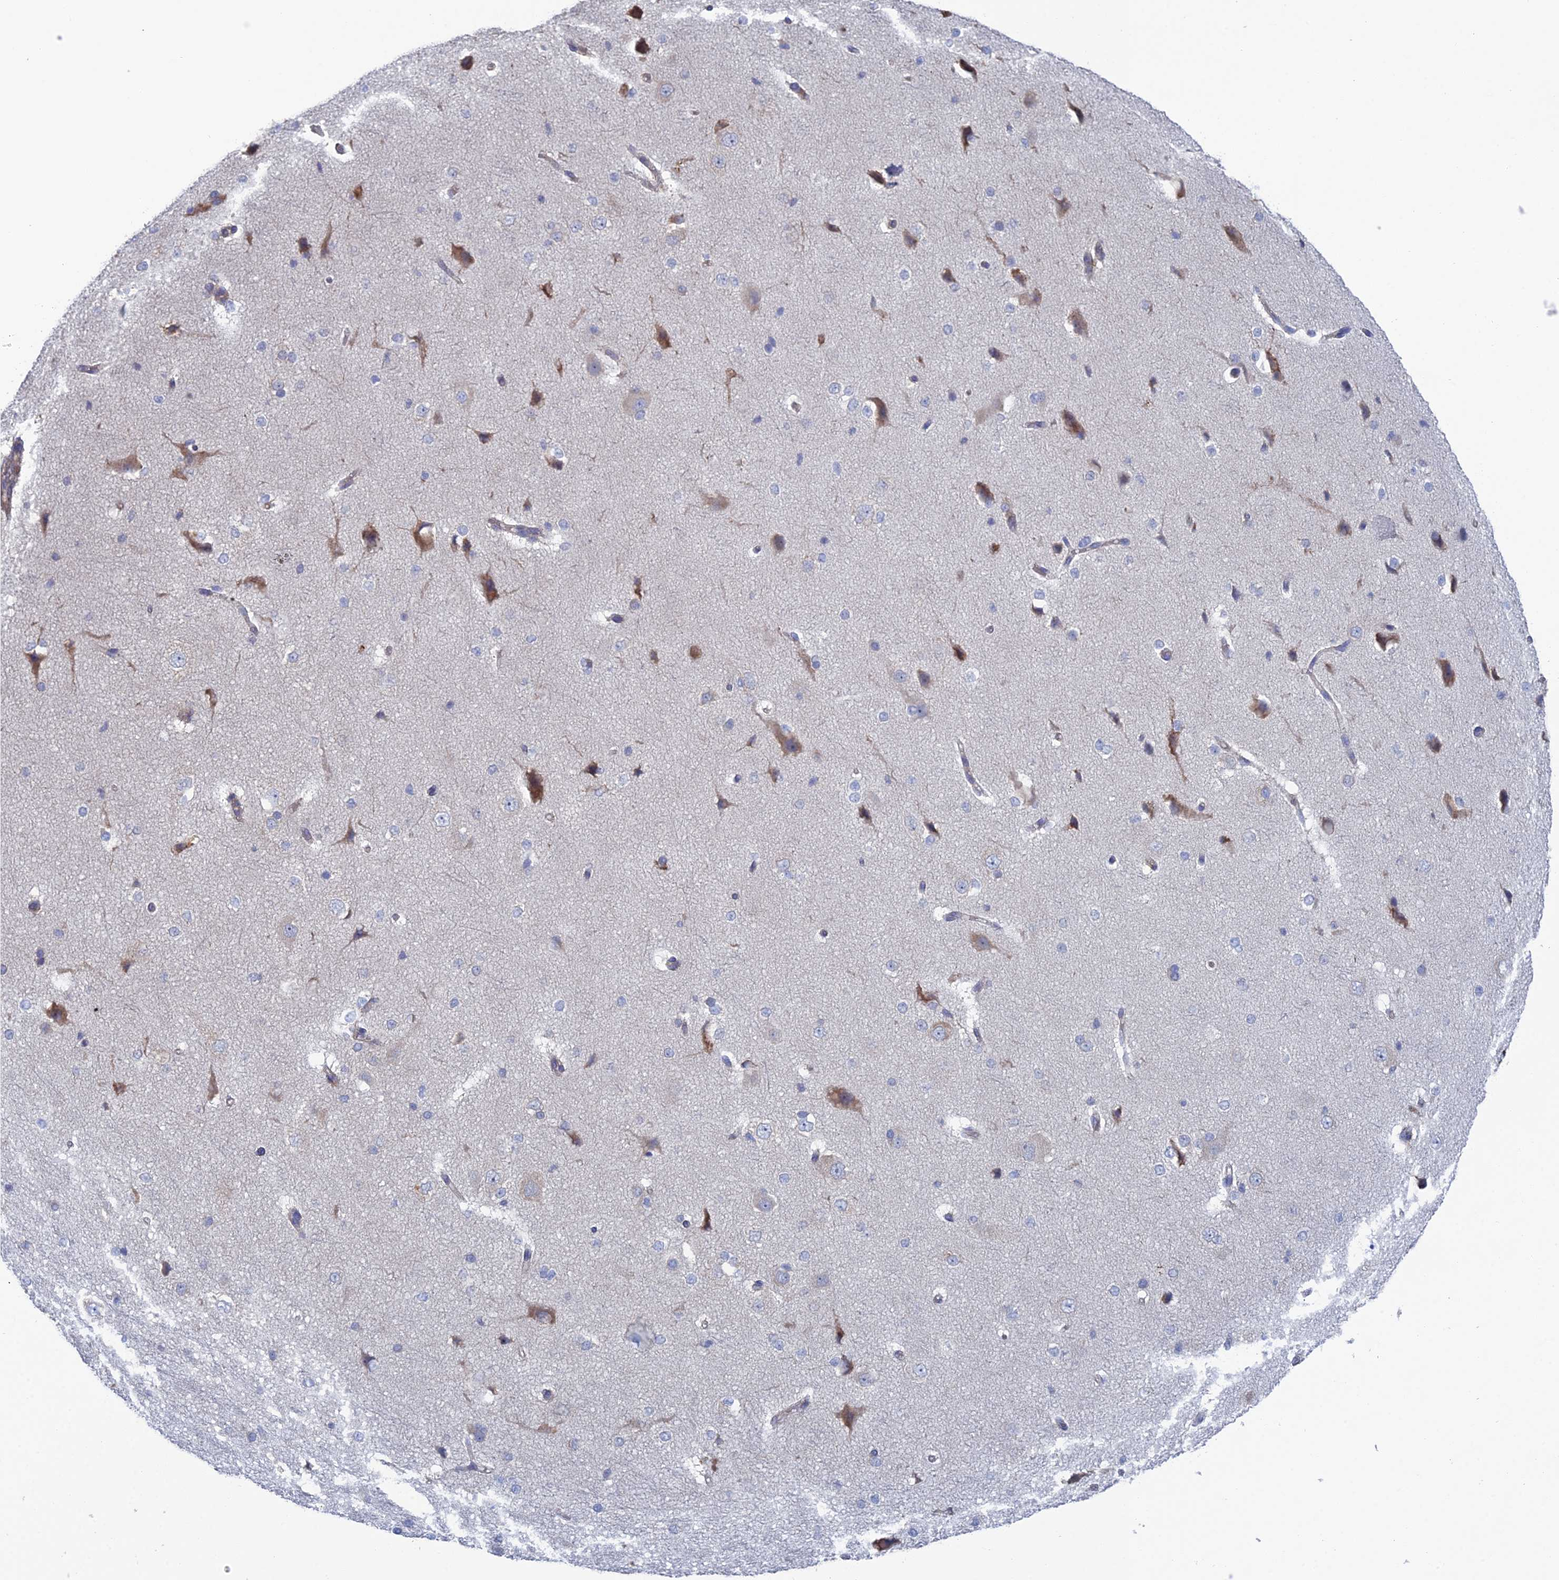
{"staining": {"intensity": "negative", "quantity": "none", "location": "none"}, "tissue": "cerebral cortex", "cell_type": "Endothelial cells", "image_type": "normal", "snomed": [{"axis": "morphology", "description": "Normal tissue, NOS"}, {"axis": "morphology", "description": "Developmental malformation"}, {"axis": "topography", "description": "Cerebral cortex"}], "caption": "Micrograph shows no significant protein staining in endothelial cells of unremarkable cerebral cortex. (Brightfield microscopy of DAB (3,3'-diaminobenzidine) immunohistochemistry at high magnification).", "gene": "TRAPPC6A", "patient": {"sex": "female", "age": 30}}